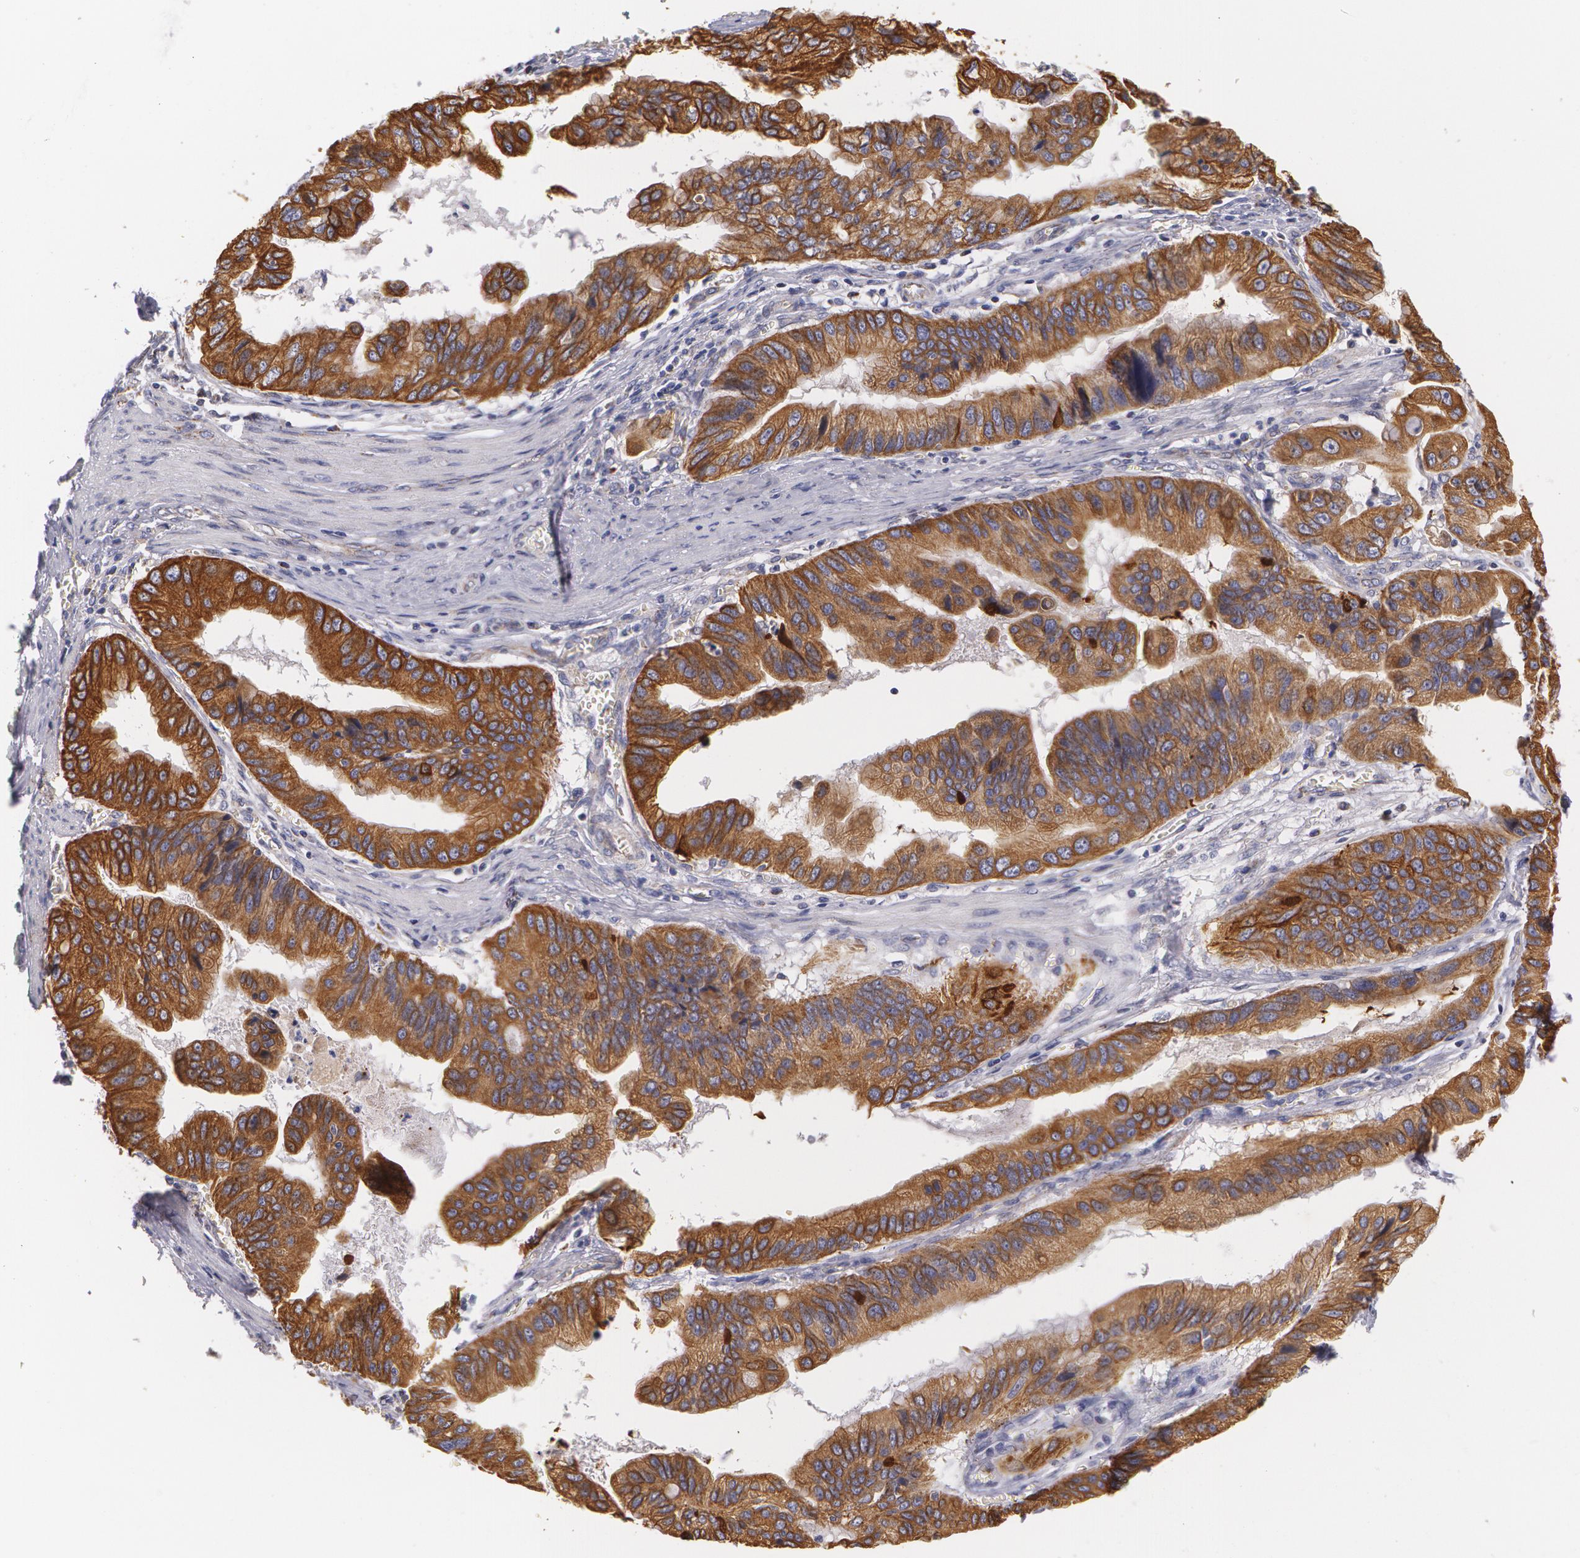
{"staining": {"intensity": "strong", "quantity": ">75%", "location": "cytoplasmic/membranous"}, "tissue": "stomach cancer", "cell_type": "Tumor cells", "image_type": "cancer", "snomed": [{"axis": "morphology", "description": "Adenocarcinoma, NOS"}, {"axis": "topography", "description": "Stomach, upper"}], "caption": "High-power microscopy captured an IHC micrograph of stomach adenocarcinoma, revealing strong cytoplasmic/membranous positivity in about >75% of tumor cells.", "gene": "KRT18", "patient": {"sex": "male", "age": 80}}